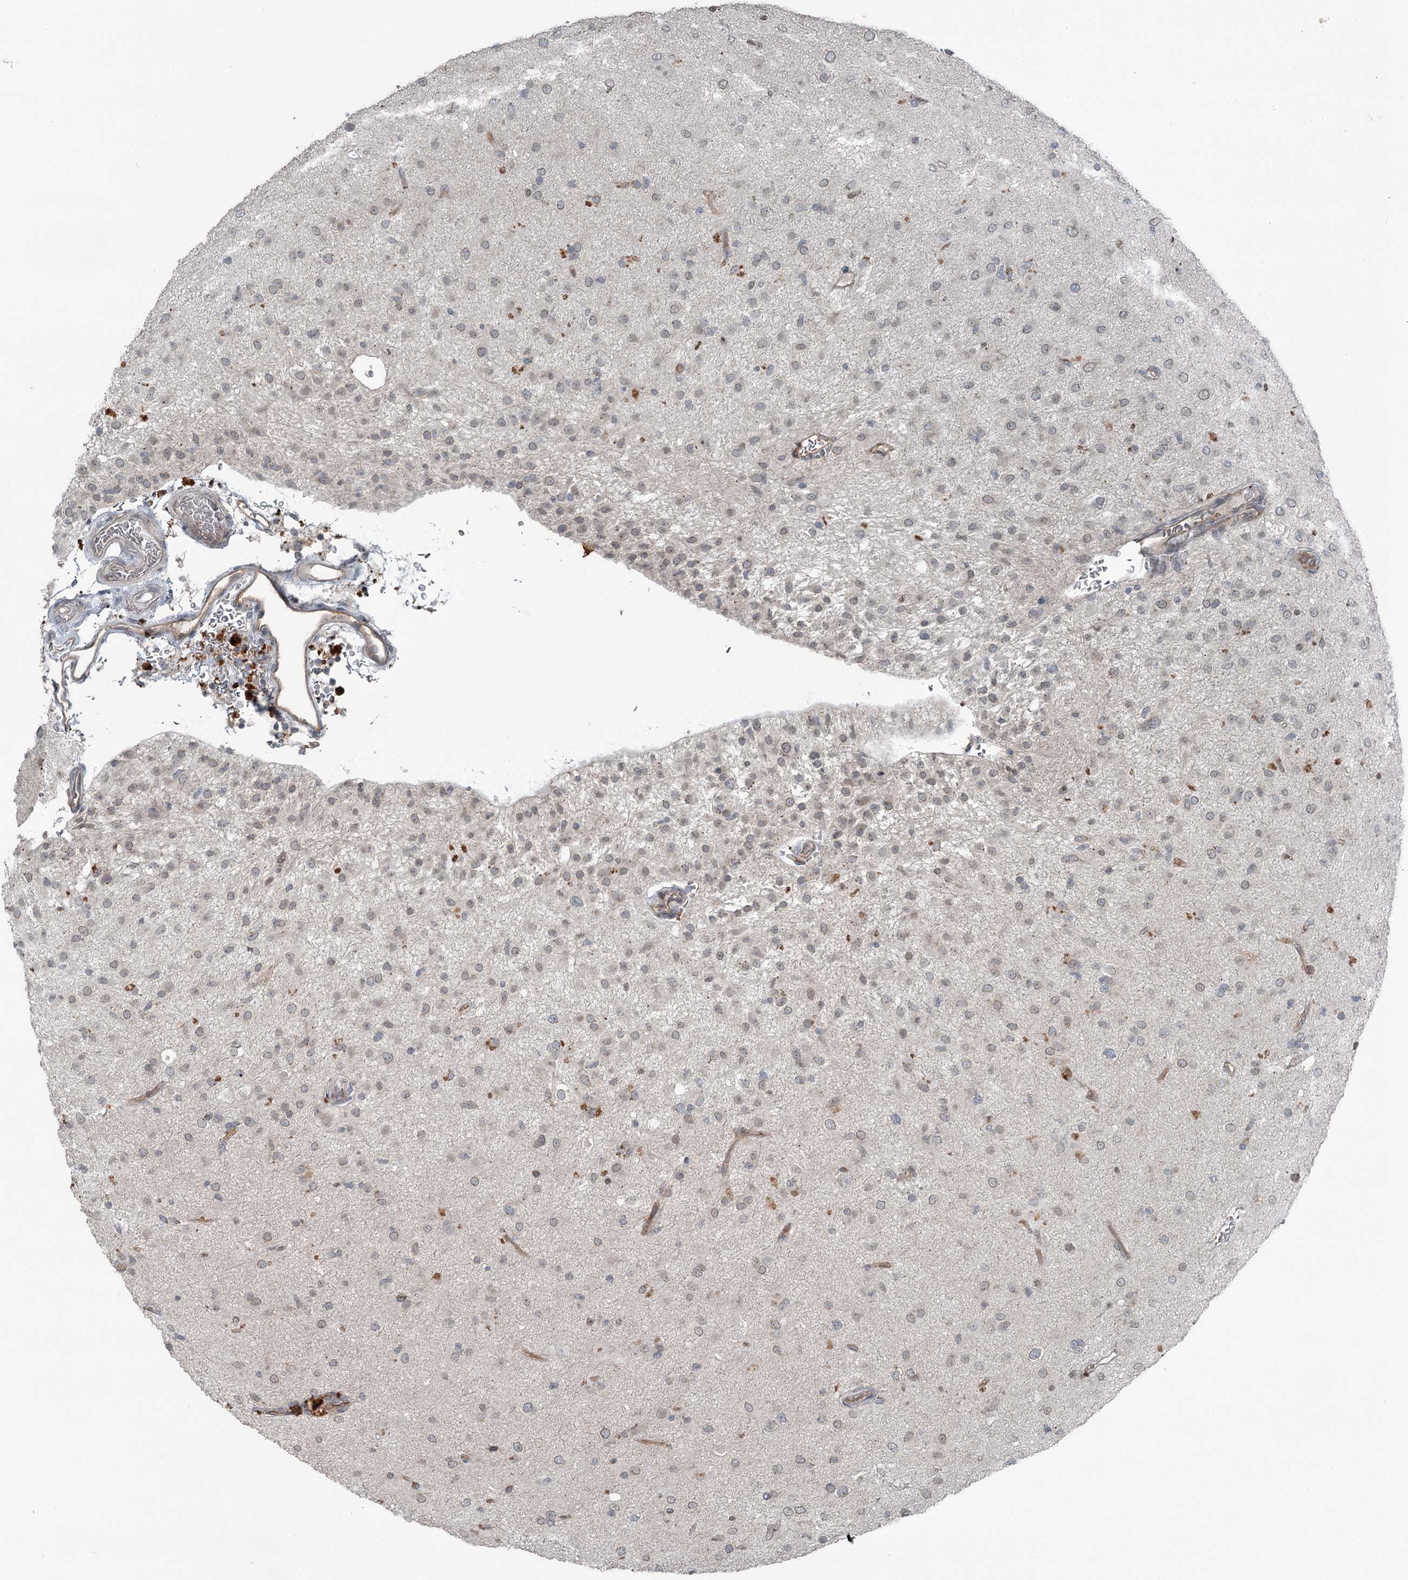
{"staining": {"intensity": "negative", "quantity": "none", "location": "none"}, "tissue": "glioma", "cell_type": "Tumor cells", "image_type": "cancer", "snomed": [{"axis": "morphology", "description": "Glioma, malignant, Low grade"}, {"axis": "topography", "description": "Brain"}], "caption": "An immunohistochemistry (IHC) photomicrograph of malignant low-grade glioma is shown. There is no staining in tumor cells of malignant low-grade glioma.", "gene": "SLC39A8", "patient": {"sex": "male", "age": 65}}